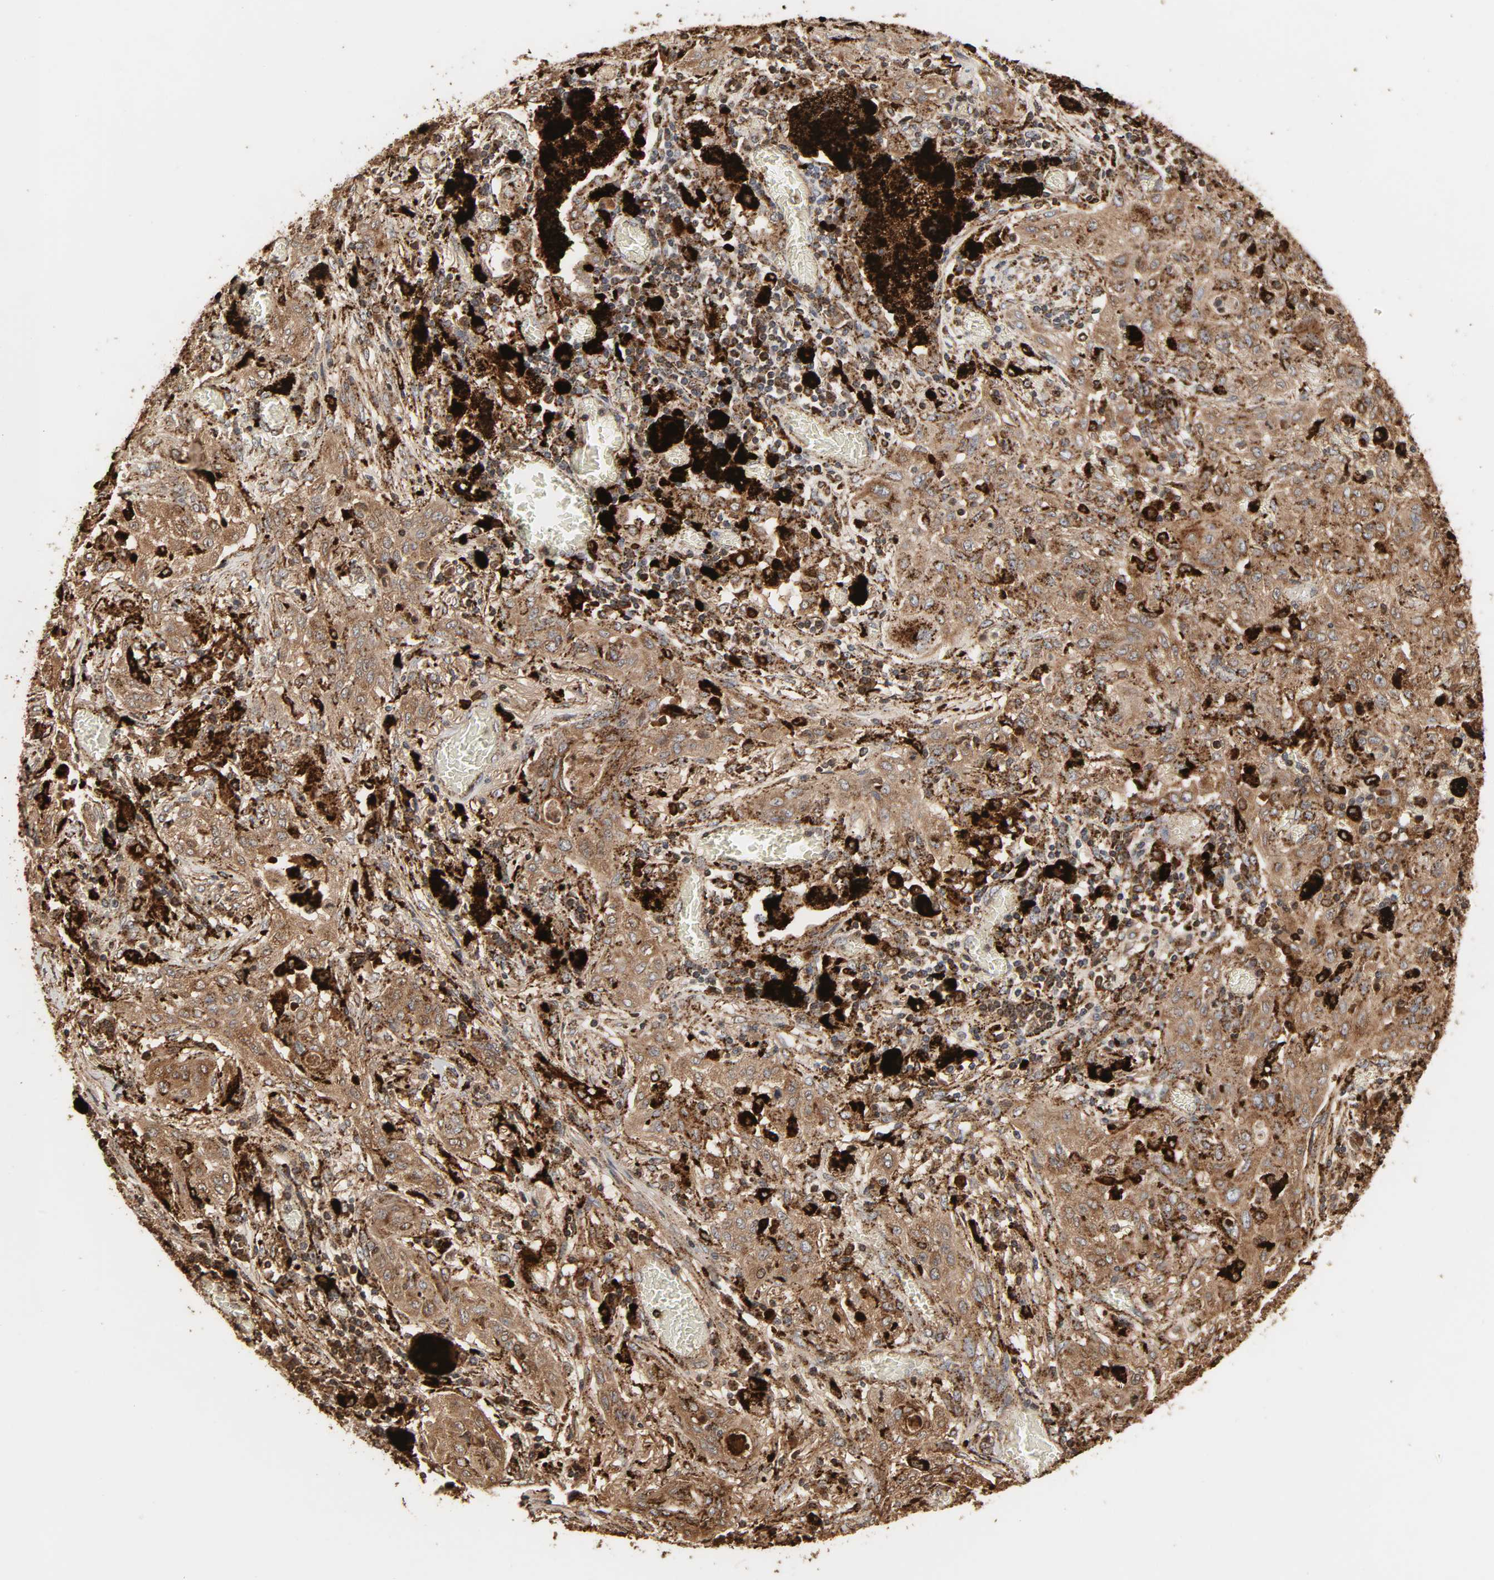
{"staining": {"intensity": "moderate", "quantity": ">75%", "location": "cytoplasmic/membranous"}, "tissue": "lung cancer", "cell_type": "Tumor cells", "image_type": "cancer", "snomed": [{"axis": "morphology", "description": "Squamous cell carcinoma, NOS"}, {"axis": "topography", "description": "Lung"}], "caption": "Moderate cytoplasmic/membranous expression is identified in about >75% of tumor cells in squamous cell carcinoma (lung).", "gene": "PSAP", "patient": {"sex": "female", "age": 47}}